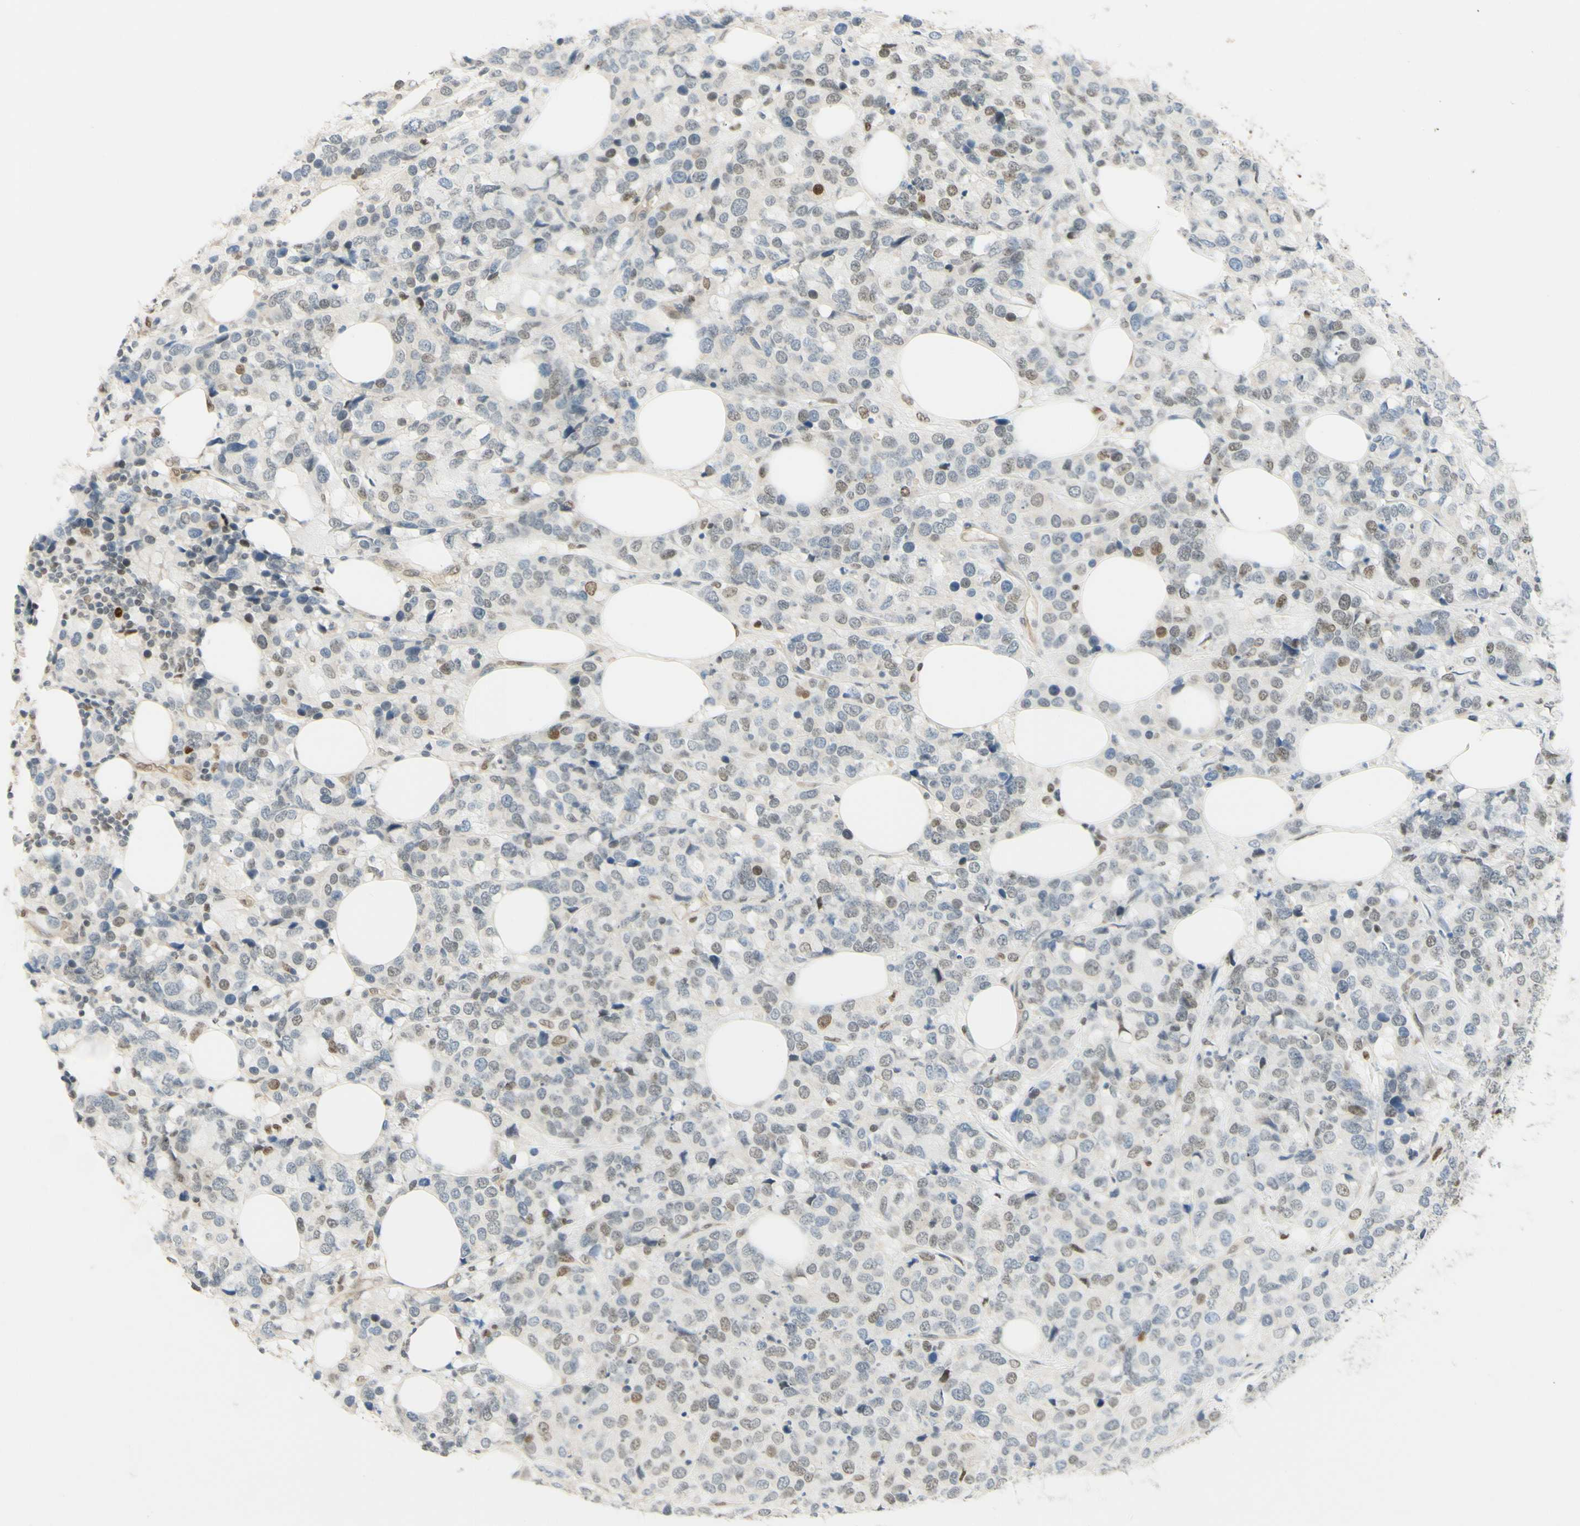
{"staining": {"intensity": "weak", "quantity": "25%-75%", "location": "nuclear"}, "tissue": "breast cancer", "cell_type": "Tumor cells", "image_type": "cancer", "snomed": [{"axis": "morphology", "description": "Lobular carcinoma"}, {"axis": "topography", "description": "Breast"}], "caption": "IHC of human breast cancer (lobular carcinoma) demonstrates low levels of weak nuclear staining in approximately 25%-75% of tumor cells.", "gene": "POLB", "patient": {"sex": "female", "age": 59}}